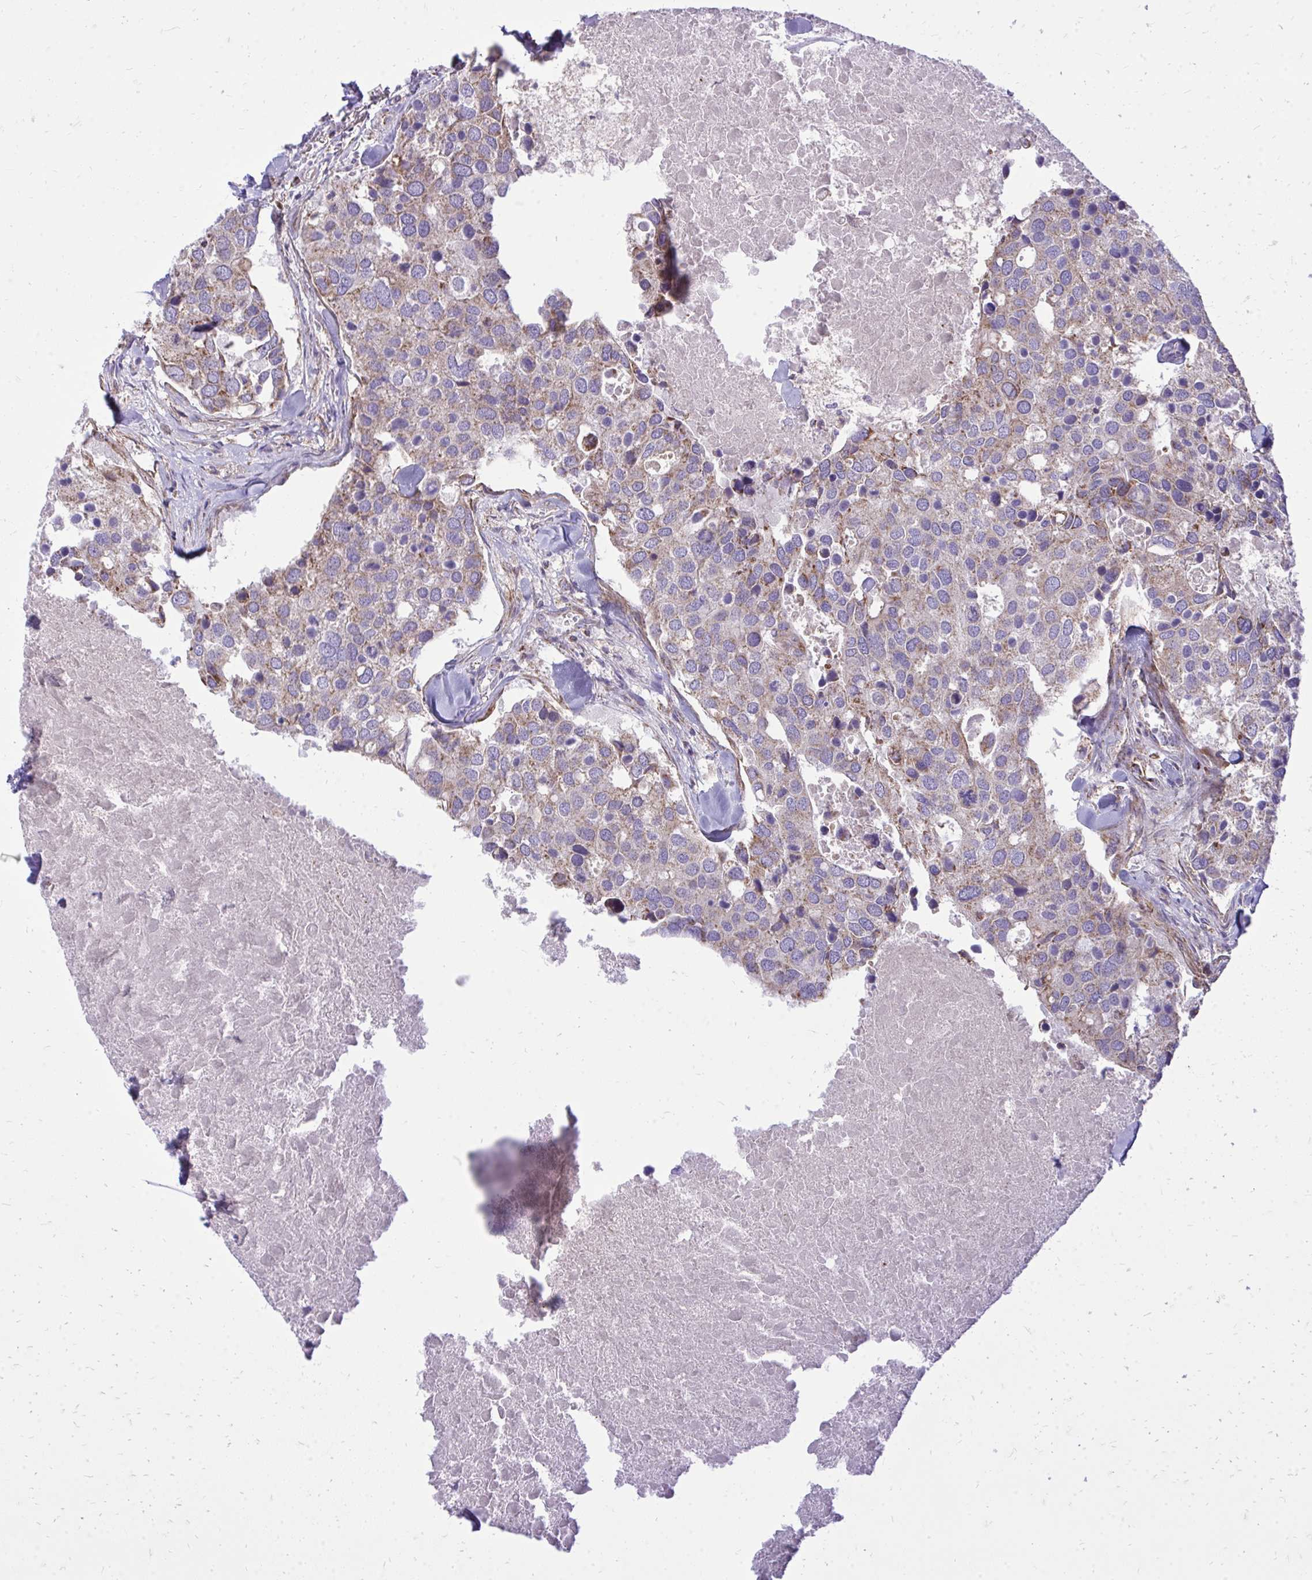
{"staining": {"intensity": "weak", "quantity": "<25%", "location": "cytoplasmic/membranous"}, "tissue": "breast cancer", "cell_type": "Tumor cells", "image_type": "cancer", "snomed": [{"axis": "morphology", "description": "Duct carcinoma"}, {"axis": "topography", "description": "Breast"}], "caption": "Human breast cancer (invasive ductal carcinoma) stained for a protein using immunohistochemistry shows no staining in tumor cells.", "gene": "SPTBN2", "patient": {"sex": "female", "age": 83}}